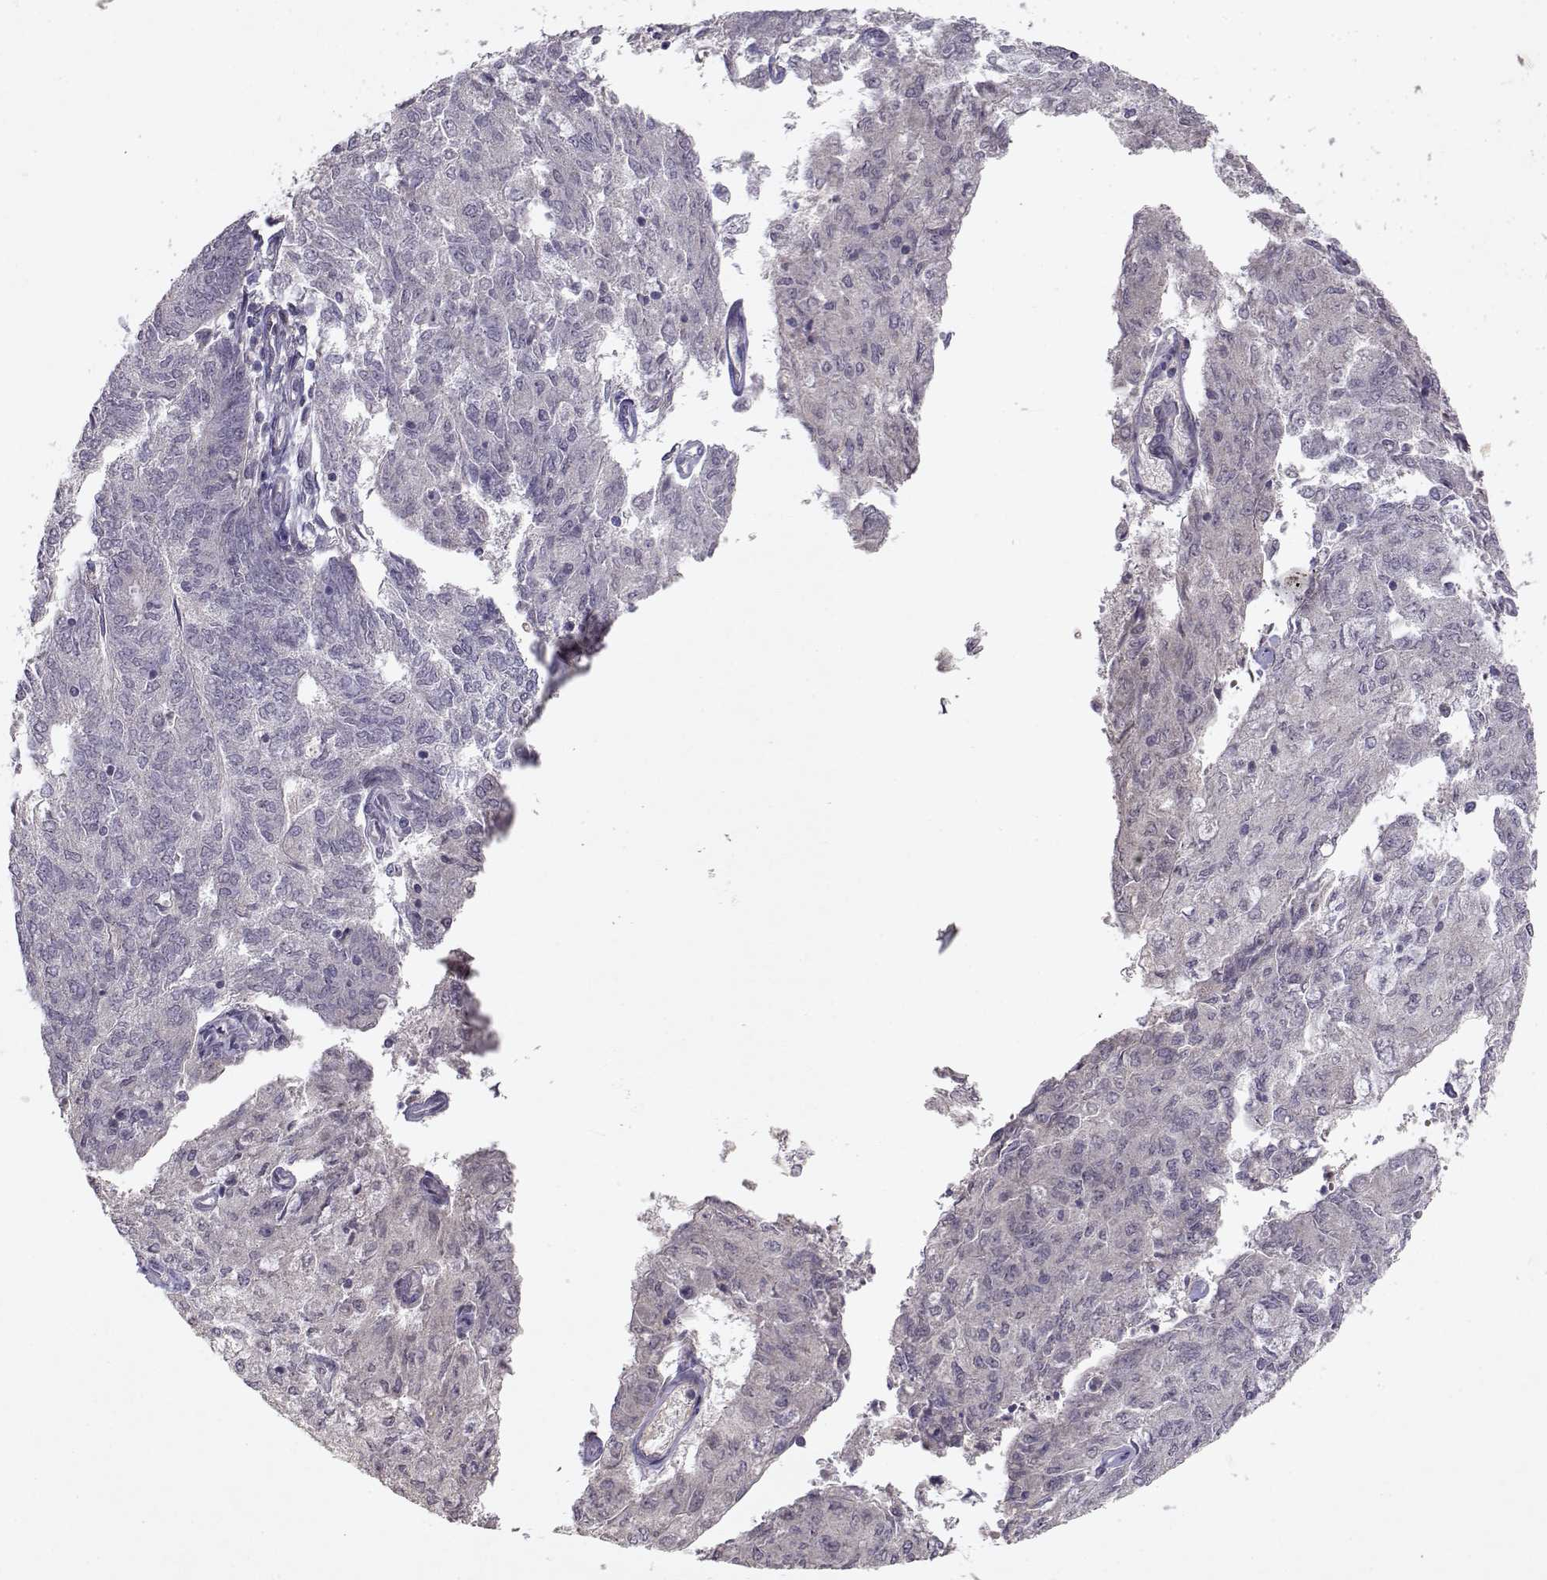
{"staining": {"intensity": "negative", "quantity": "none", "location": "none"}, "tissue": "endometrial cancer", "cell_type": "Tumor cells", "image_type": "cancer", "snomed": [{"axis": "morphology", "description": "Adenocarcinoma, NOS"}, {"axis": "topography", "description": "Endometrium"}], "caption": "A high-resolution micrograph shows immunohistochemistry staining of endometrial cancer, which reveals no significant positivity in tumor cells.", "gene": "BMX", "patient": {"sex": "female", "age": 82}}